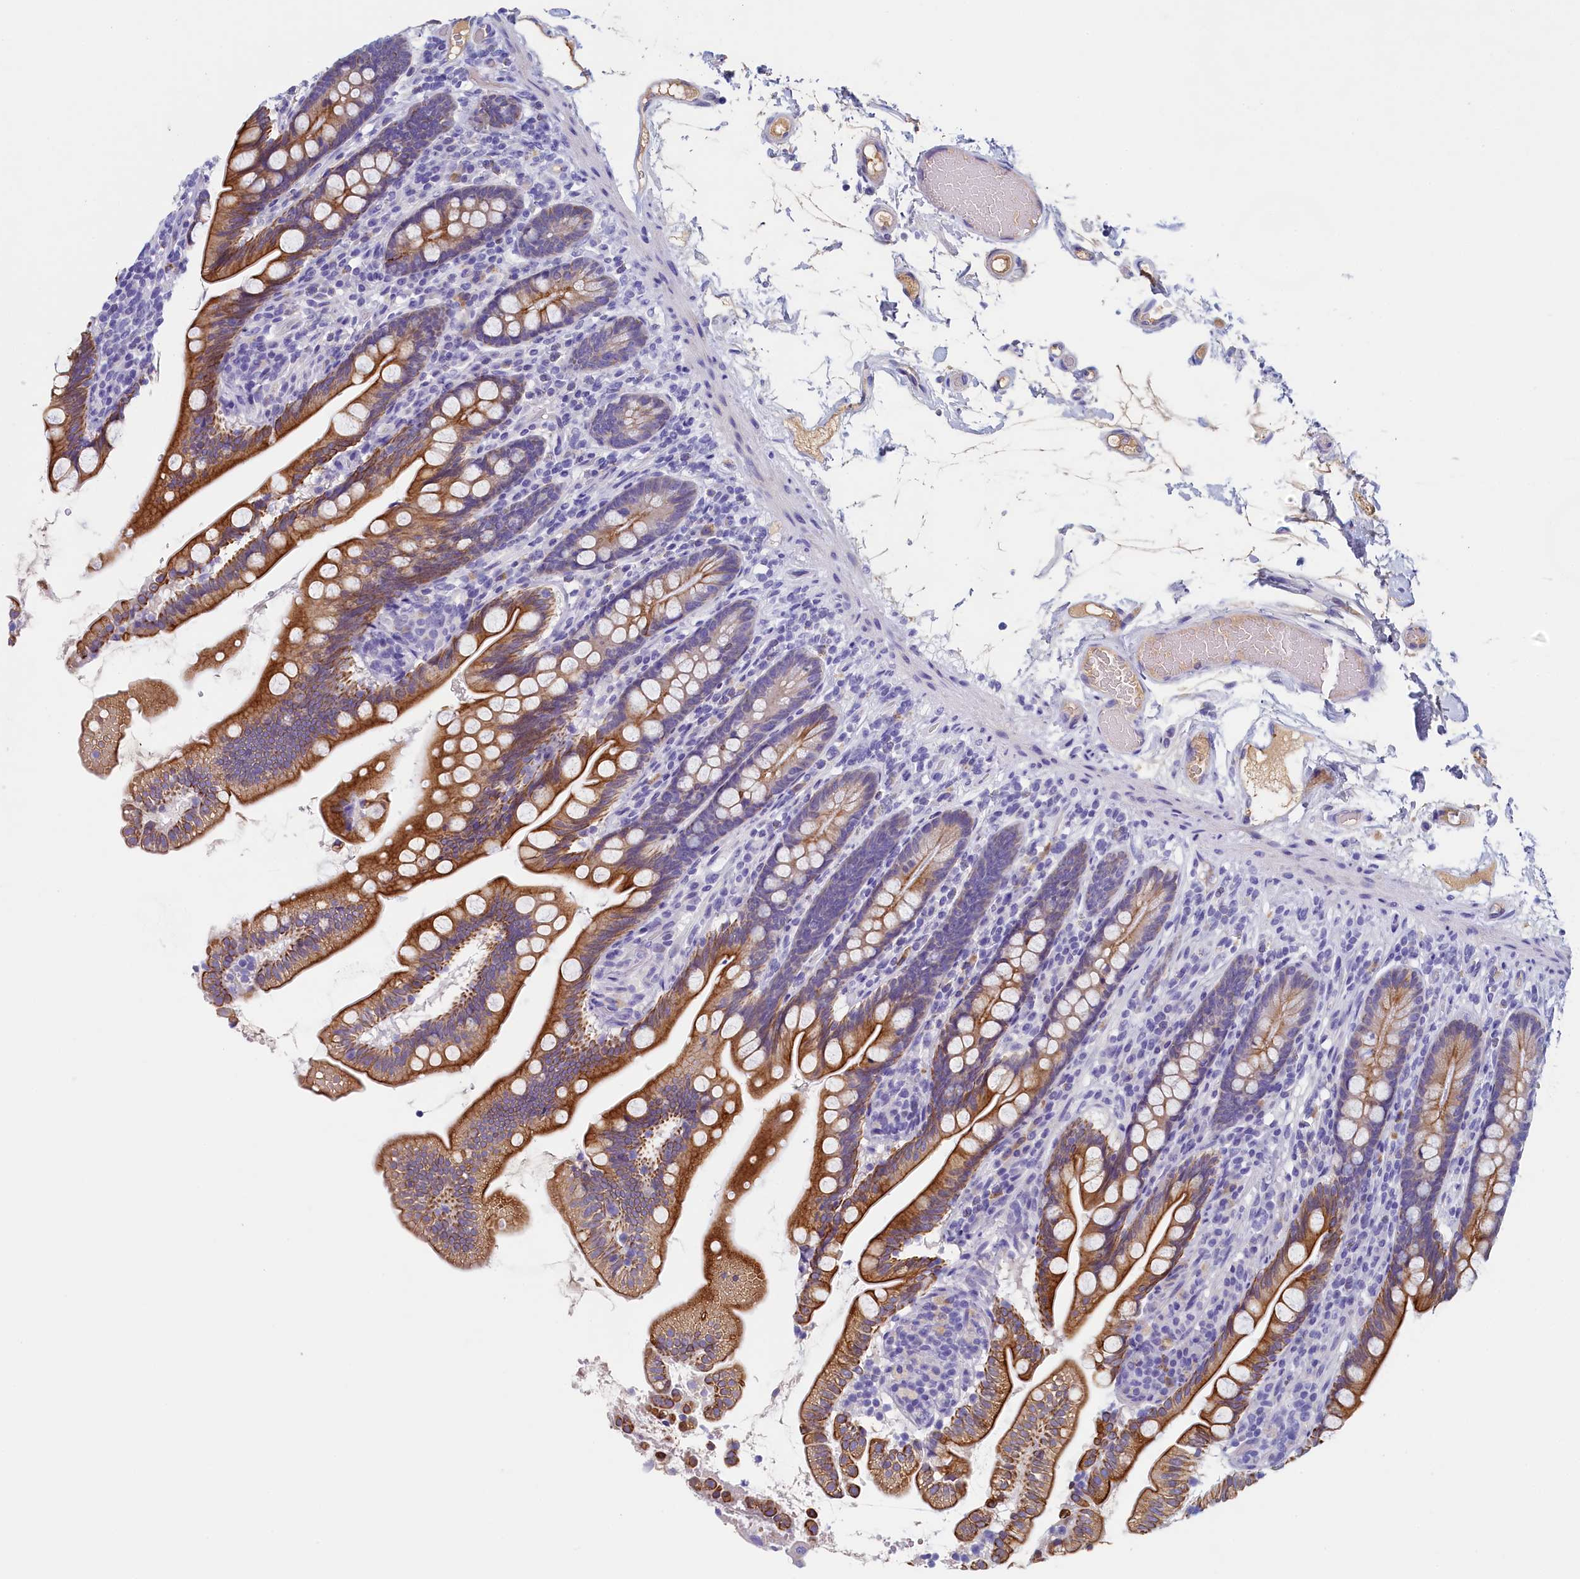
{"staining": {"intensity": "moderate", "quantity": ">75%", "location": "cytoplasmic/membranous"}, "tissue": "small intestine", "cell_type": "Glandular cells", "image_type": "normal", "snomed": [{"axis": "morphology", "description": "Normal tissue, NOS"}, {"axis": "topography", "description": "Small intestine"}], "caption": "The image exhibits staining of benign small intestine, revealing moderate cytoplasmic/membranous protein staining (brown color) within glandular cells.", "gene": "GUCA1C", "patient": {"sex": "female", "age": 64}}